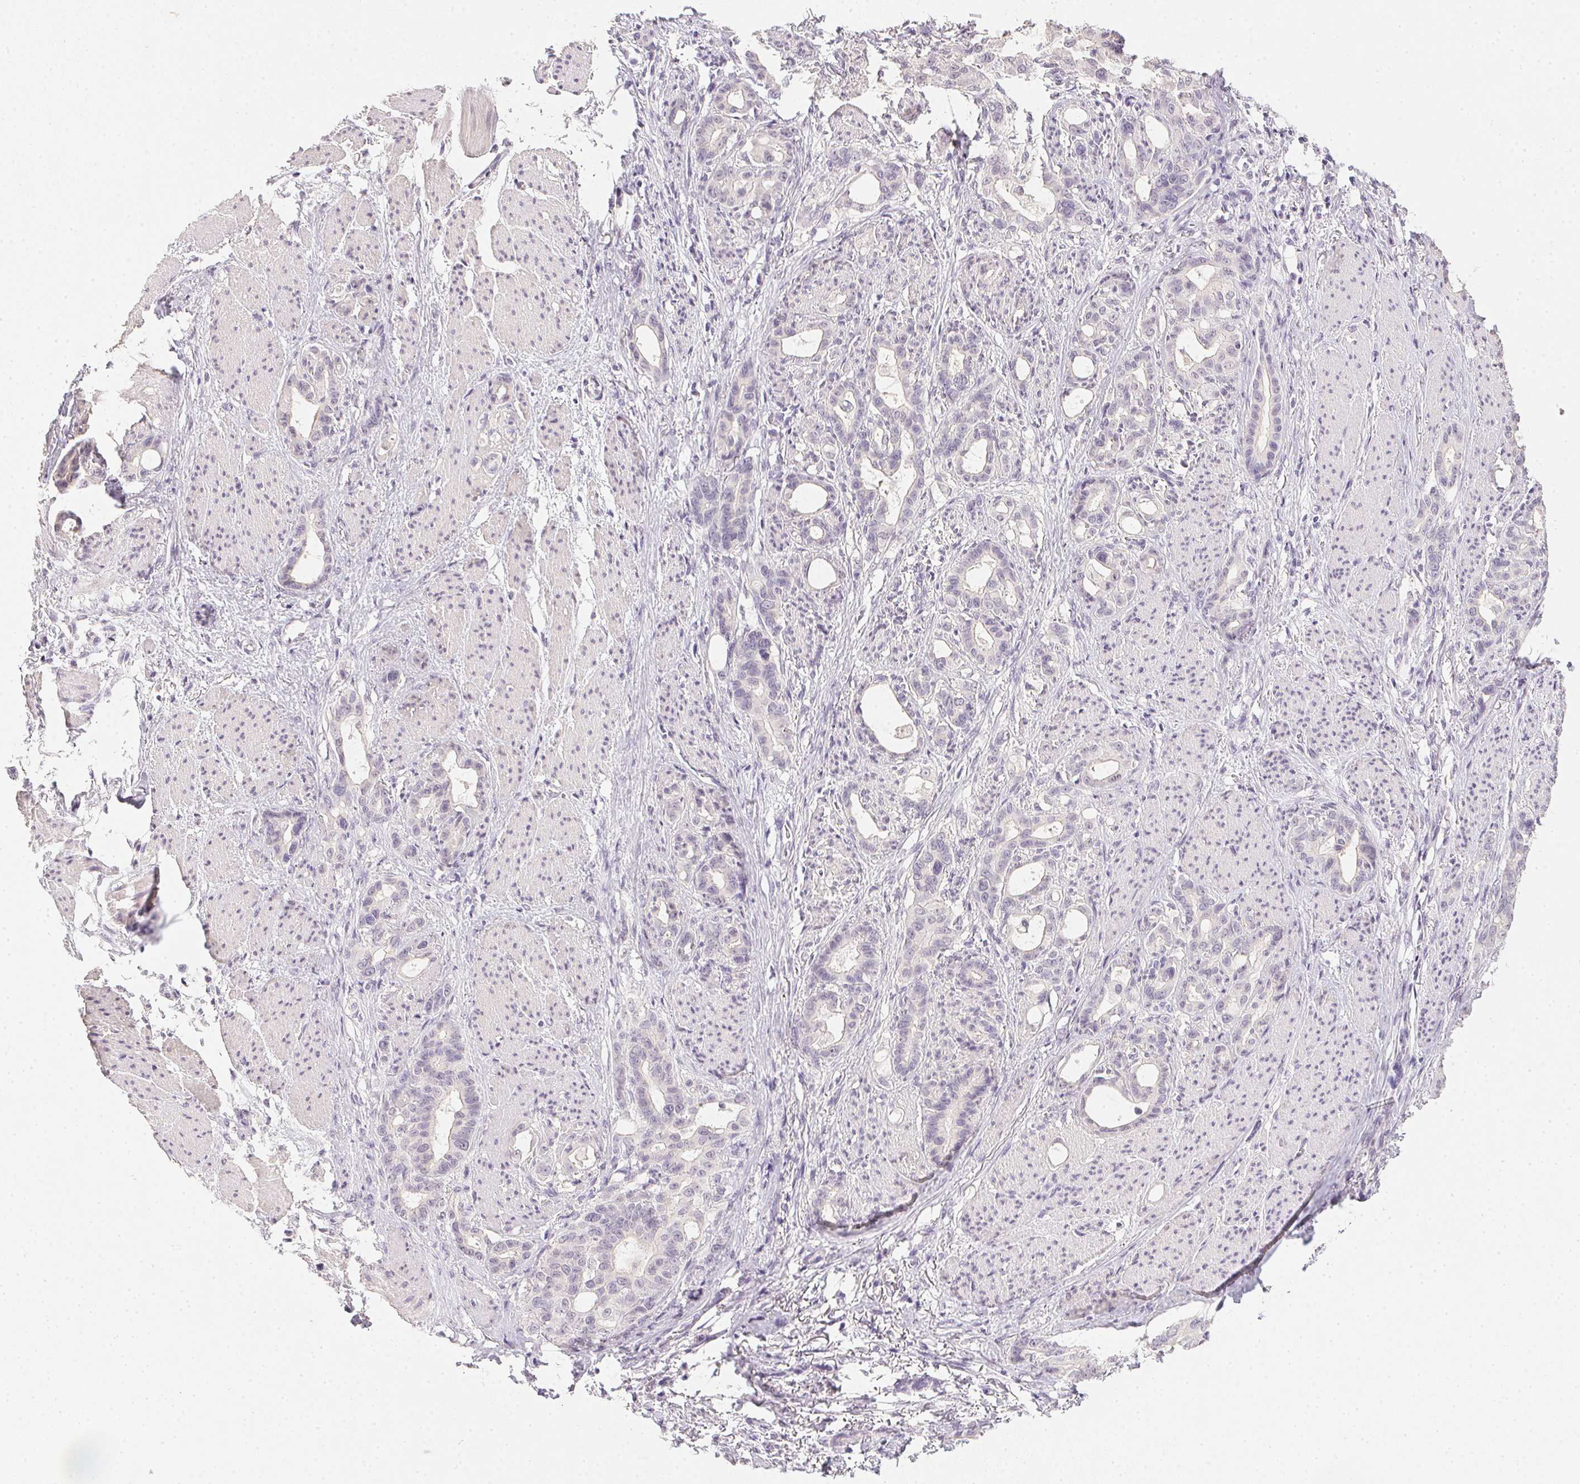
{"staining": {"intensity": "negative", "quantity": "none", "location": "none"}, "tissue": "stomach cancer", "cell_type": "Tumor cells", "image_type": "cancer", "snomed": [{"axis": "morphology", "description": "Normal tissue, NOS"}, {"axis": "morphology", "description": "Adenocarcinoma, NOS"}, {"axis": "topography", "description": "Esophagus"}, {"axis": "topography", "description": "Stomach, upper"}], "caption": "This histopathology image is of stomach cancer (adenocarcinoma) stained with immunohistochemistry to label a protein in brown with the nuclei are counter-stained blue. There is no staining in tumor cells.", "gene": "PPY", "patient": {"sex": "male", "age": 62}}